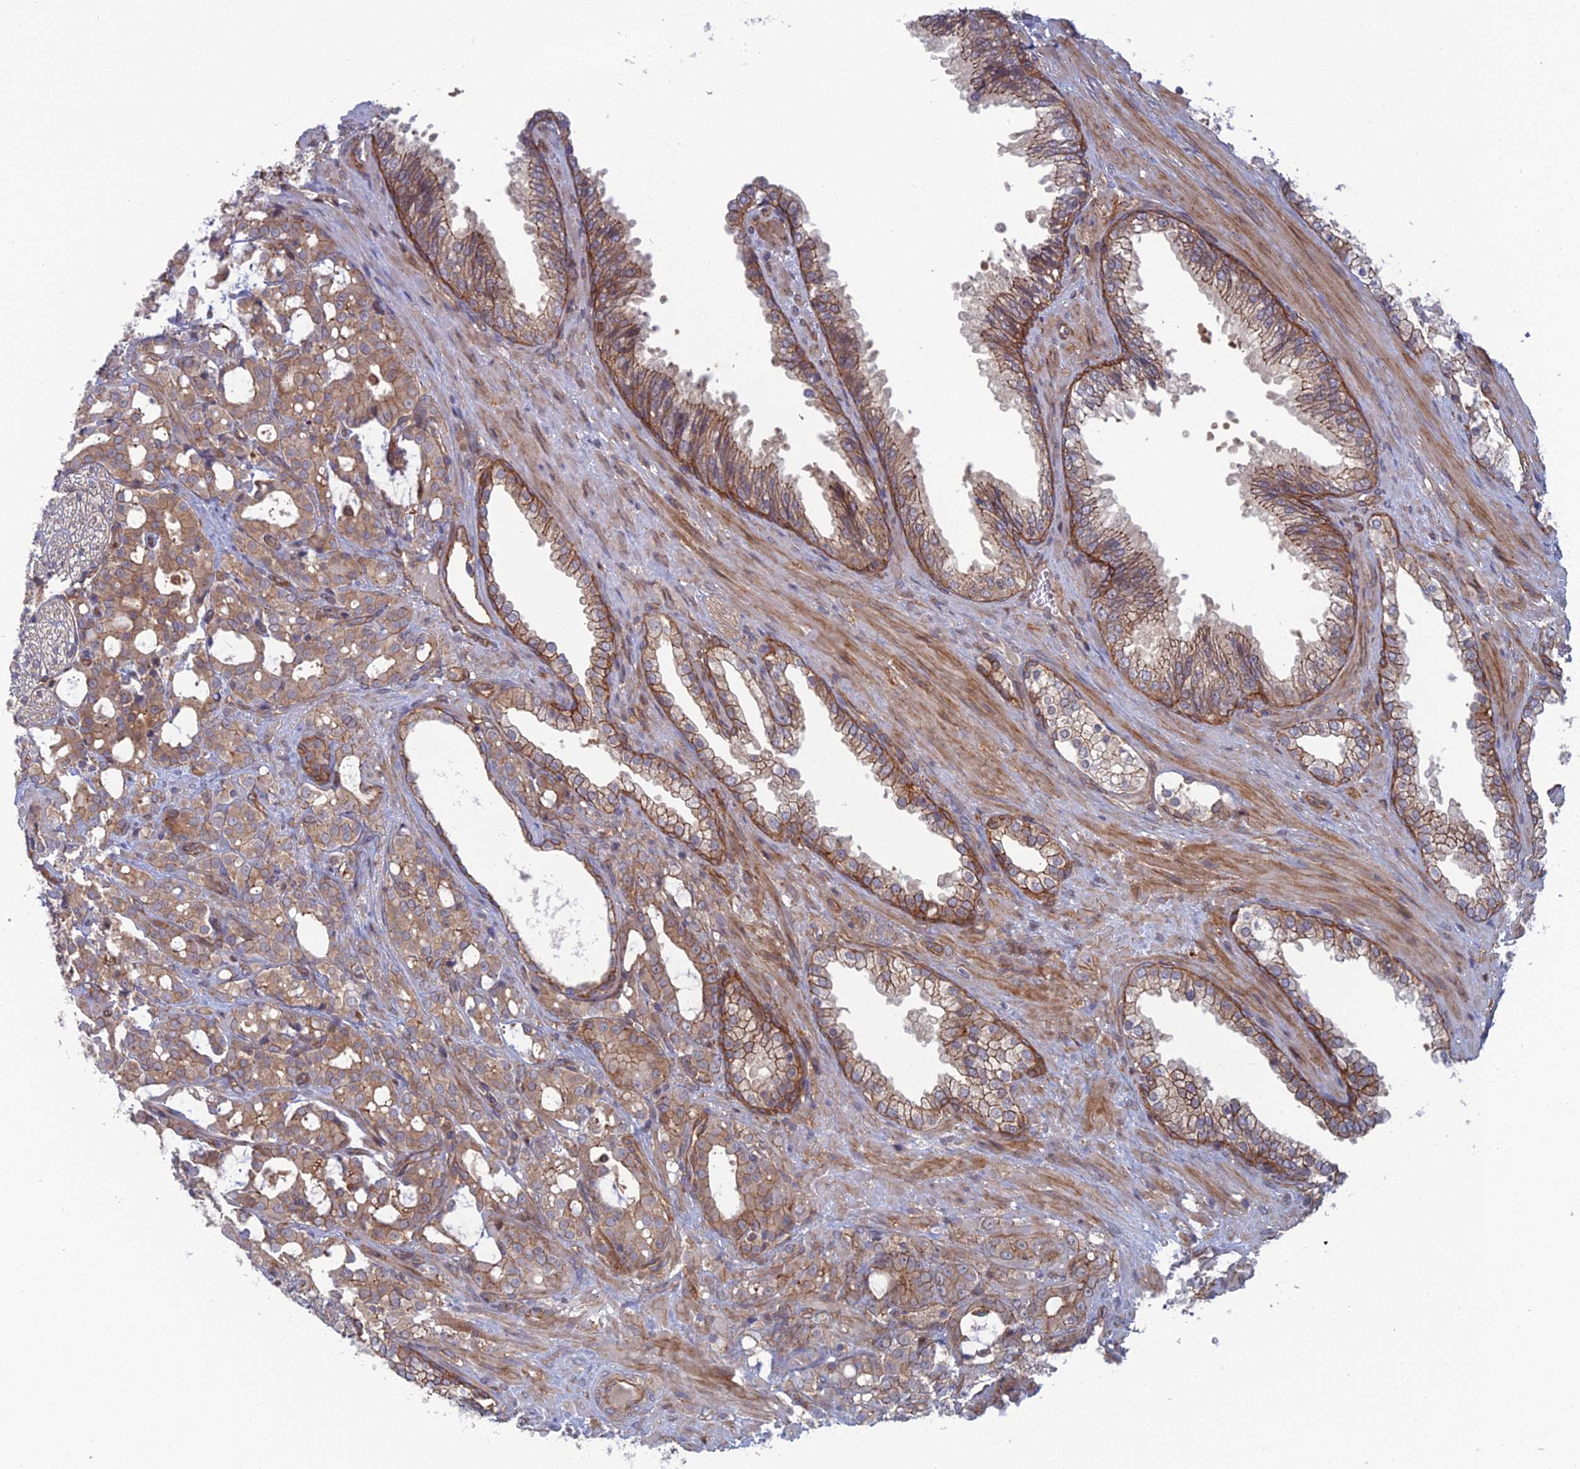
{"staining": {"intensity": "weak", "quantity": ">75%", "location": "cytoplasmic/membranous"}, "tissue": "prostate cancer", "cell_type": "Tumor cells", "image_type": "cancer", "snomed": [{"axis": "morphology", "description": "Adenocarcinoma, High grade"}, {"axis": "topography", "description": "Prostate"}], "caption": "Adenocarcinoma (high-grade) (prostate) stained with a protein marker displays weak staining in tumor cells.", "gene": "ABHD1", "patient": {"sex": "male", "age": 72}}